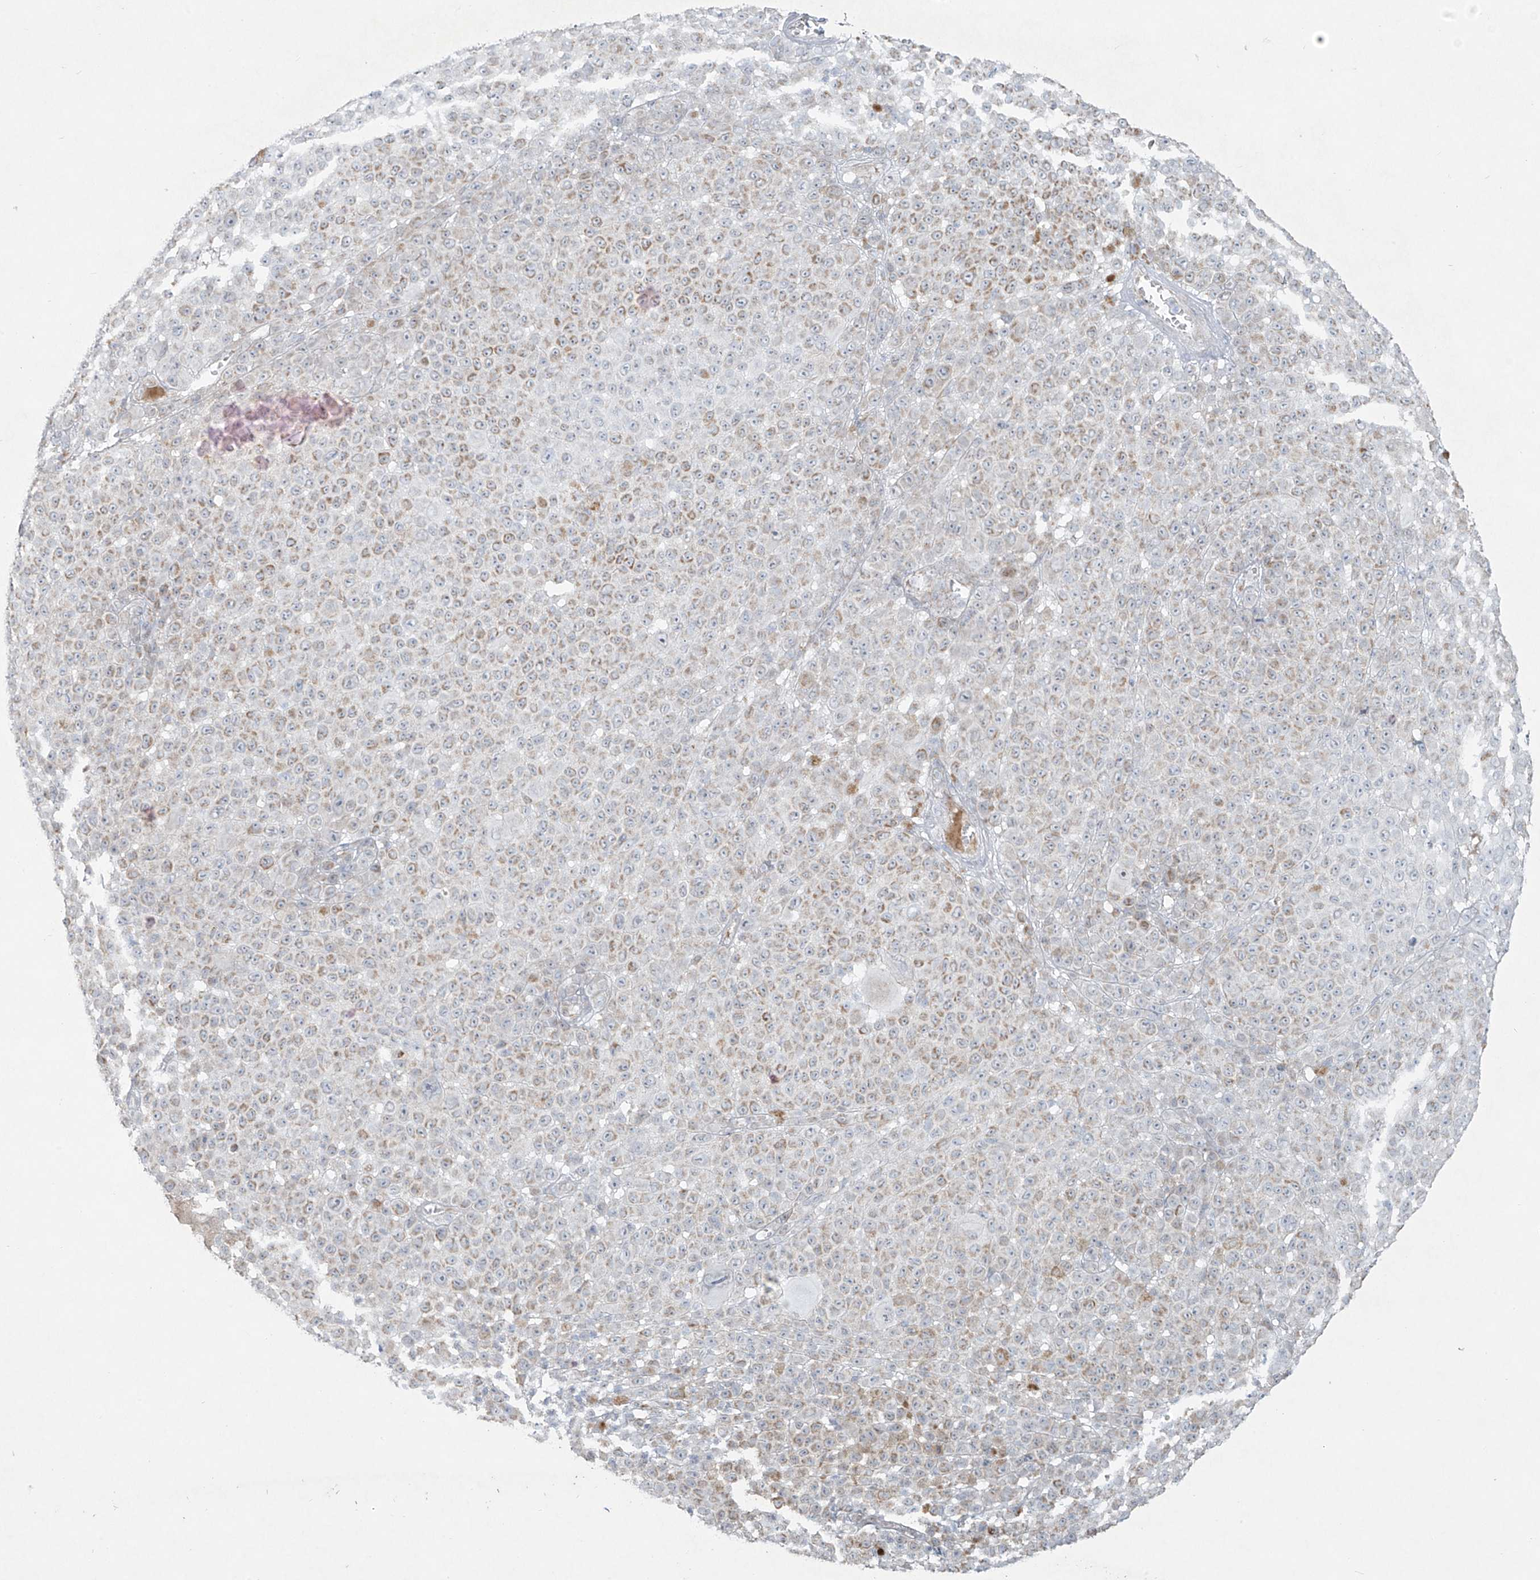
{"staining": {"intensity": "weak", "quantity": "25%-75%", "location": "cytoplasmic/membranous"}, "tissue": "melanoma", "cell_type": "Tumor cells", "image_type": "cancer", "snomed": [{"axis": "morphology", "description": "Malignant melanoma, NOS"}, {"axis": "topography", "description": "Skin"}], "caption": "The micrograph exhibits staining of melanoma, revealing weak cytoplasmic/membranous protein staining (brown color) within tumor cells. Nuclei are stained in blue.", "gene": "SMDT1", "patient": {"sex": "female", "age": 94}}